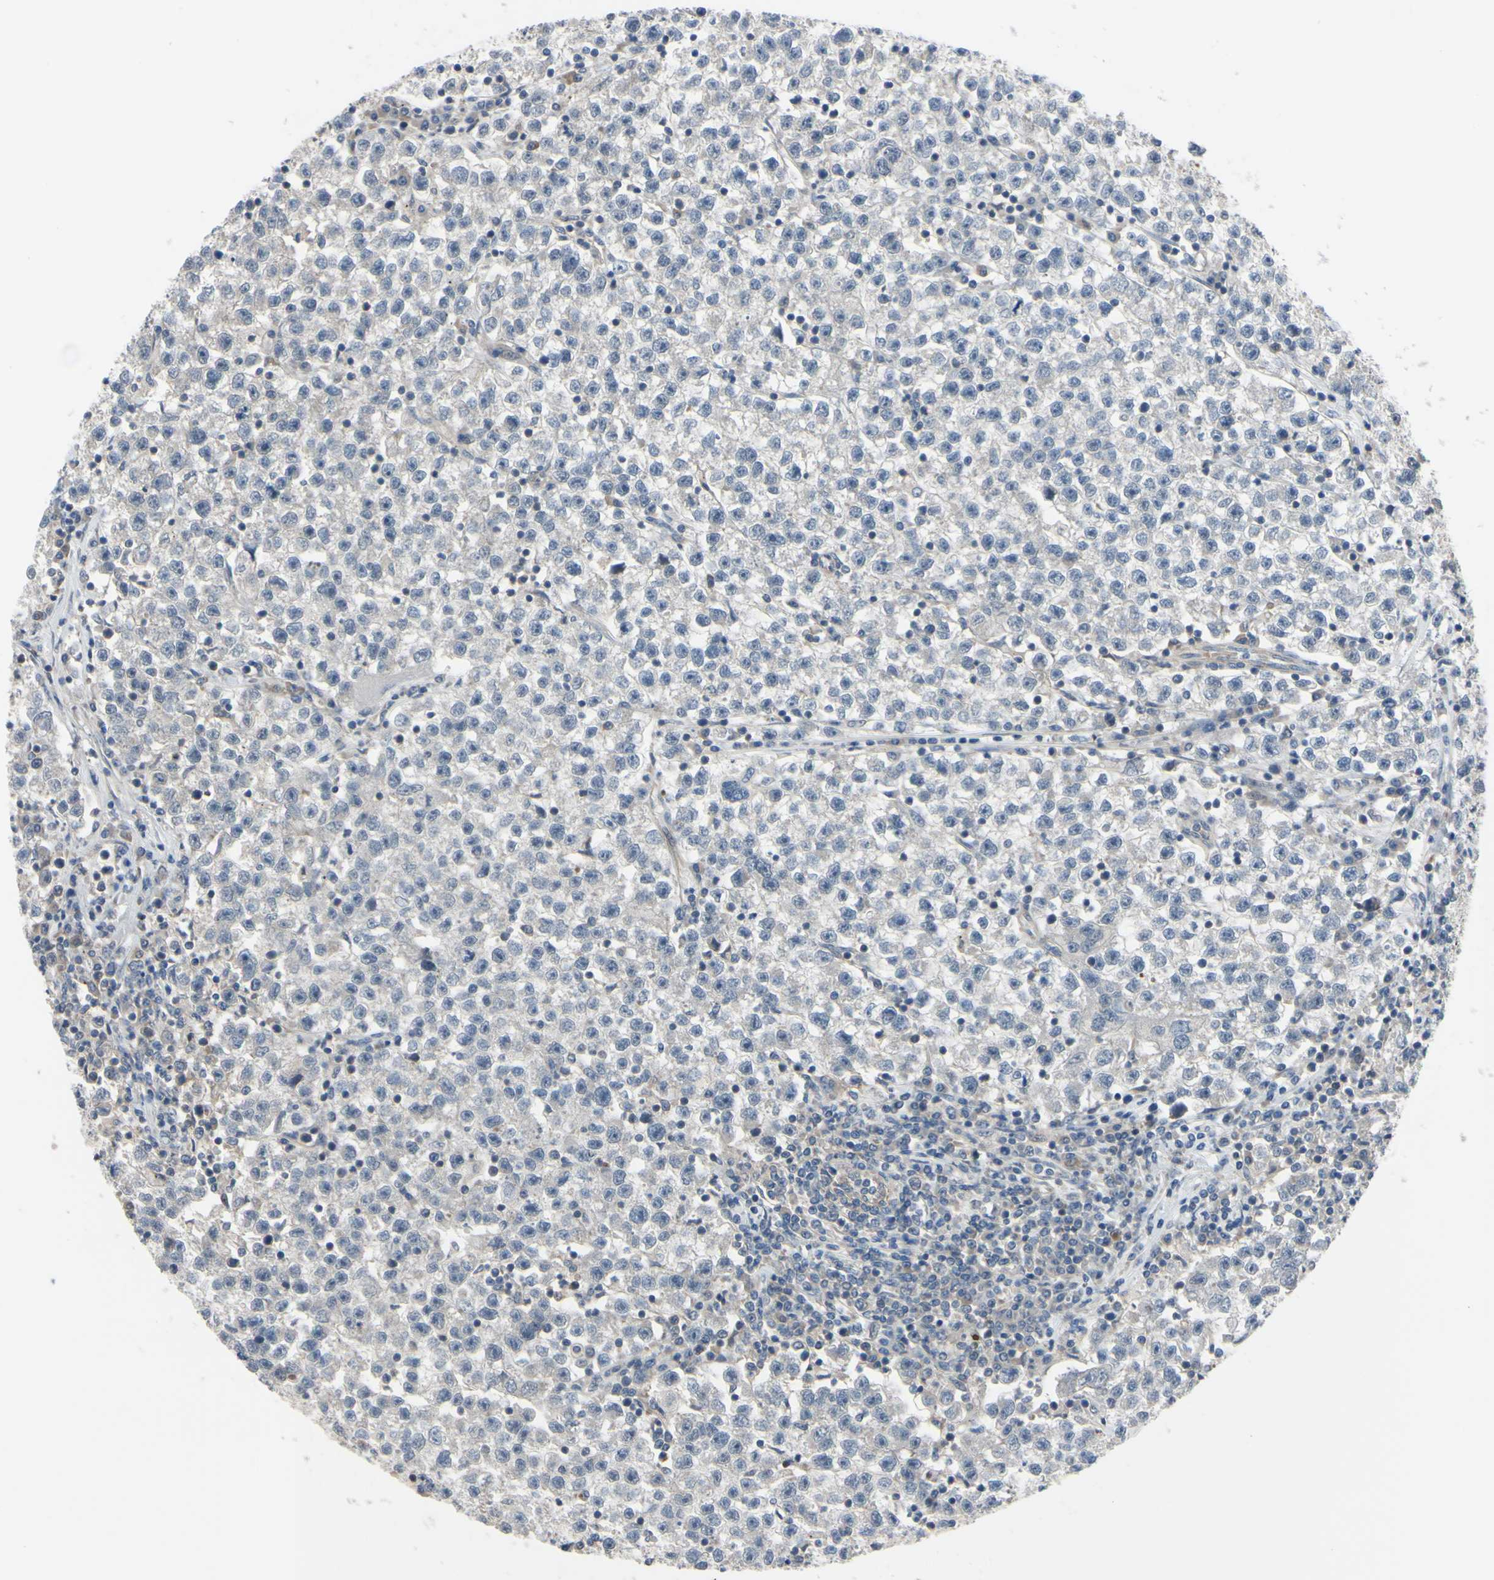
{"staining": {"intensity": "negative", "quantity": "none", "location": "none"}, "tissue": "testis cancer", "cell_type": "Tumor cells", "image_type": "cancer", "snomed": [{"axis": "morphology", "description": "Seminoma, NOS"}, {"axis": "topography", "description": "Testis"}], "caption": "A high-resolution photomicrograph shows immunohistochemistry (IHC) staining of testis cancer, which displays no significant positivity in tumor cells.", "gene": "COMMD9", "patient": {"sex": "male", "age": 22}}